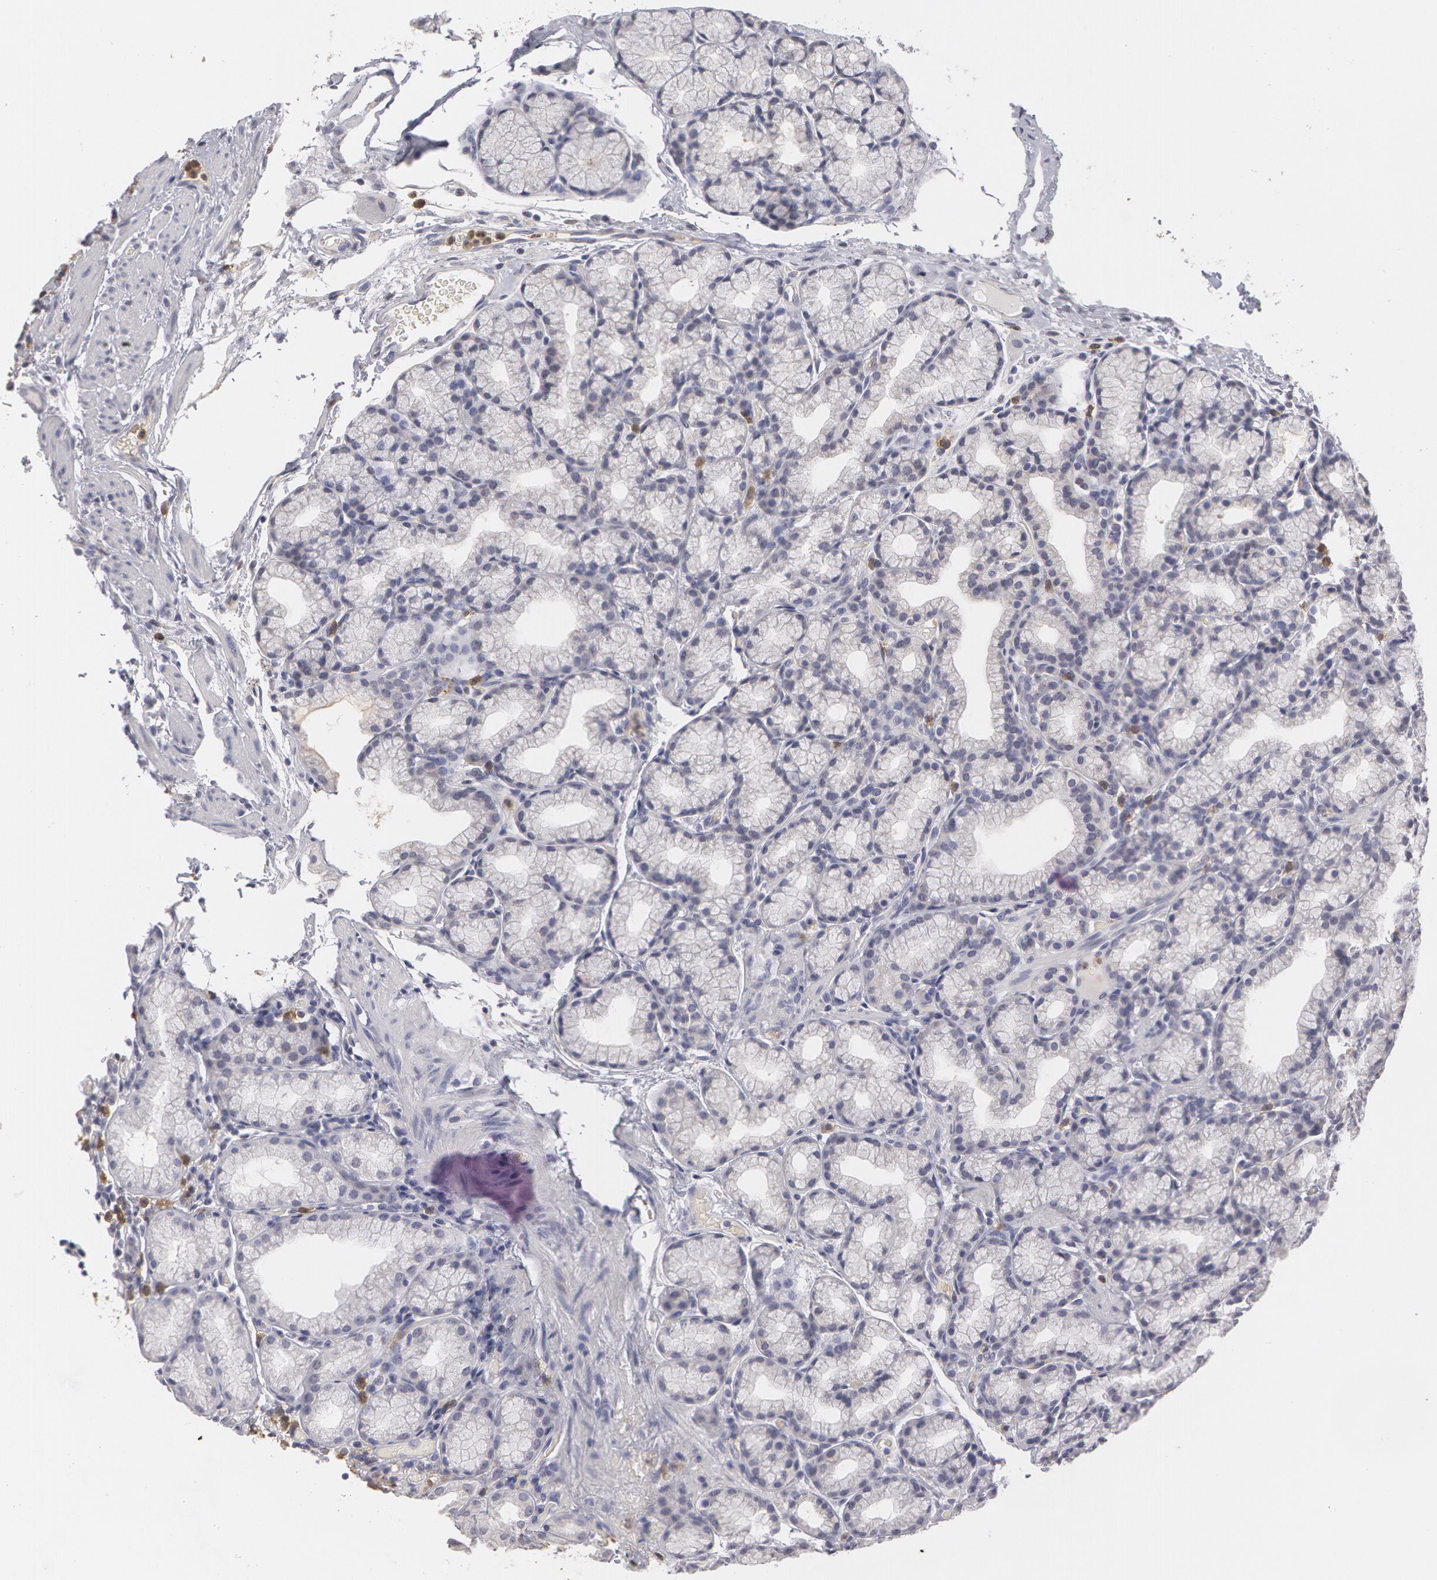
{"staining": {"intensity": "weak", "quantity": "25%-75%", "location": "cytoplasmic/membranous"}, "tissue": "duodenum", "cell_type": "Glandular cells", "image_type": "normal", "snomed": [{"axis": "morphology", "description": "Normal tissue, NOS"}, {"axis": "topography", "description": "Duodenum"}], "caption": "DAB immunohistochemical staining of normal duodenum demonstrates weak cytoplasmic/membranous protein staining in about 25%-75% of glandular cells.", "gene": "CAT", "patient": {"sex": "female", "age": 48}}